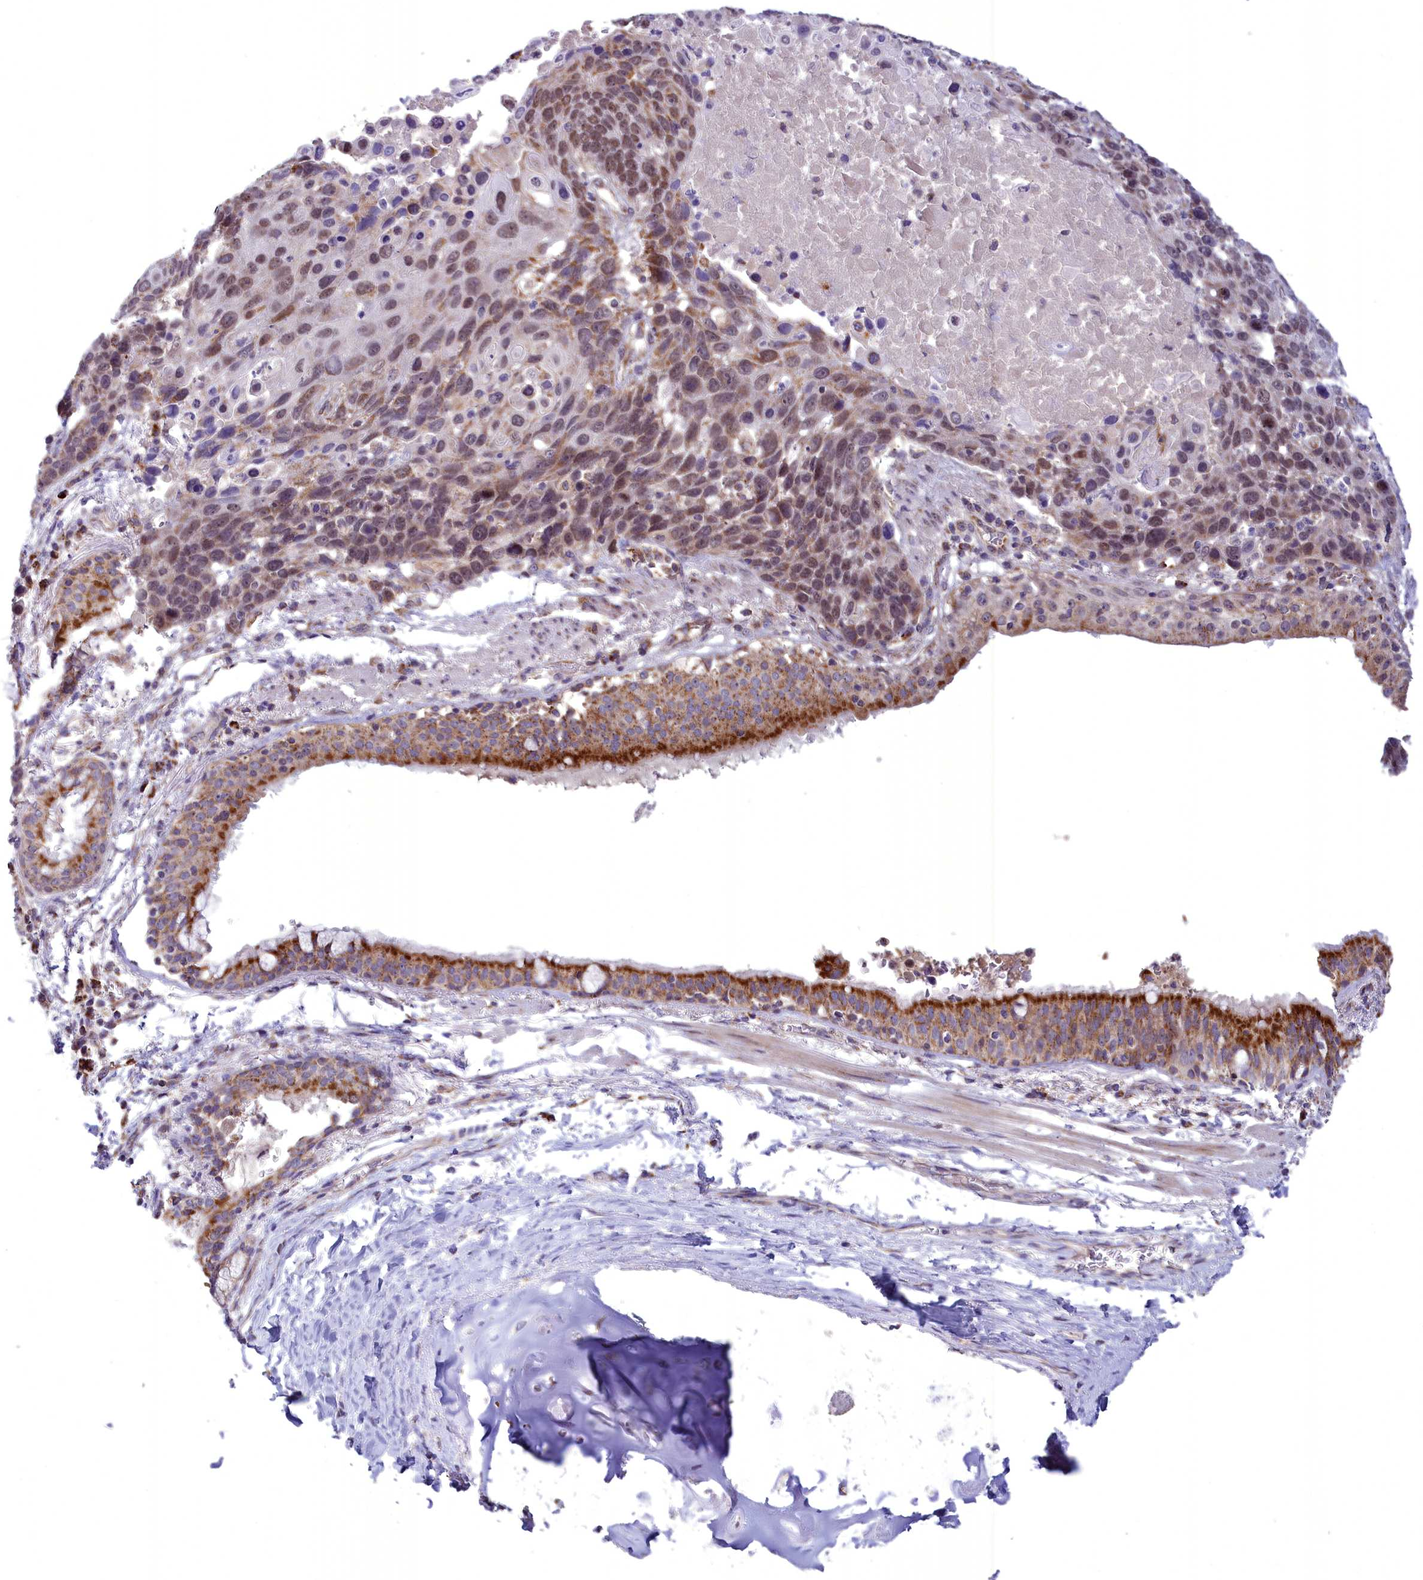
{"staining": {"intensity": "moderate", "quantity": "25%-75%", "location": "nuclear"}, "tissue": "lung cancer", "cell_type": "Tumor cells", "image_type": "cancer", "snomed": [{"axis": "morphology", "description": "Squamous cell carcinoma, NOS"}, {"axis": "topography", "description": "Lung"}], "caption": "Immunohistochemistry (IHC) histopathology image of neoplastic tissue: squamous cell carcinoma (lung) stained using immunohistochemistry reveals medium levels of moderate protein expression localized specifically in the nuclear of tumor cells, appearing as a nuclear brown color.", "gene": "FAM149B1", "patient": {"sex": "male", "age": 66}}